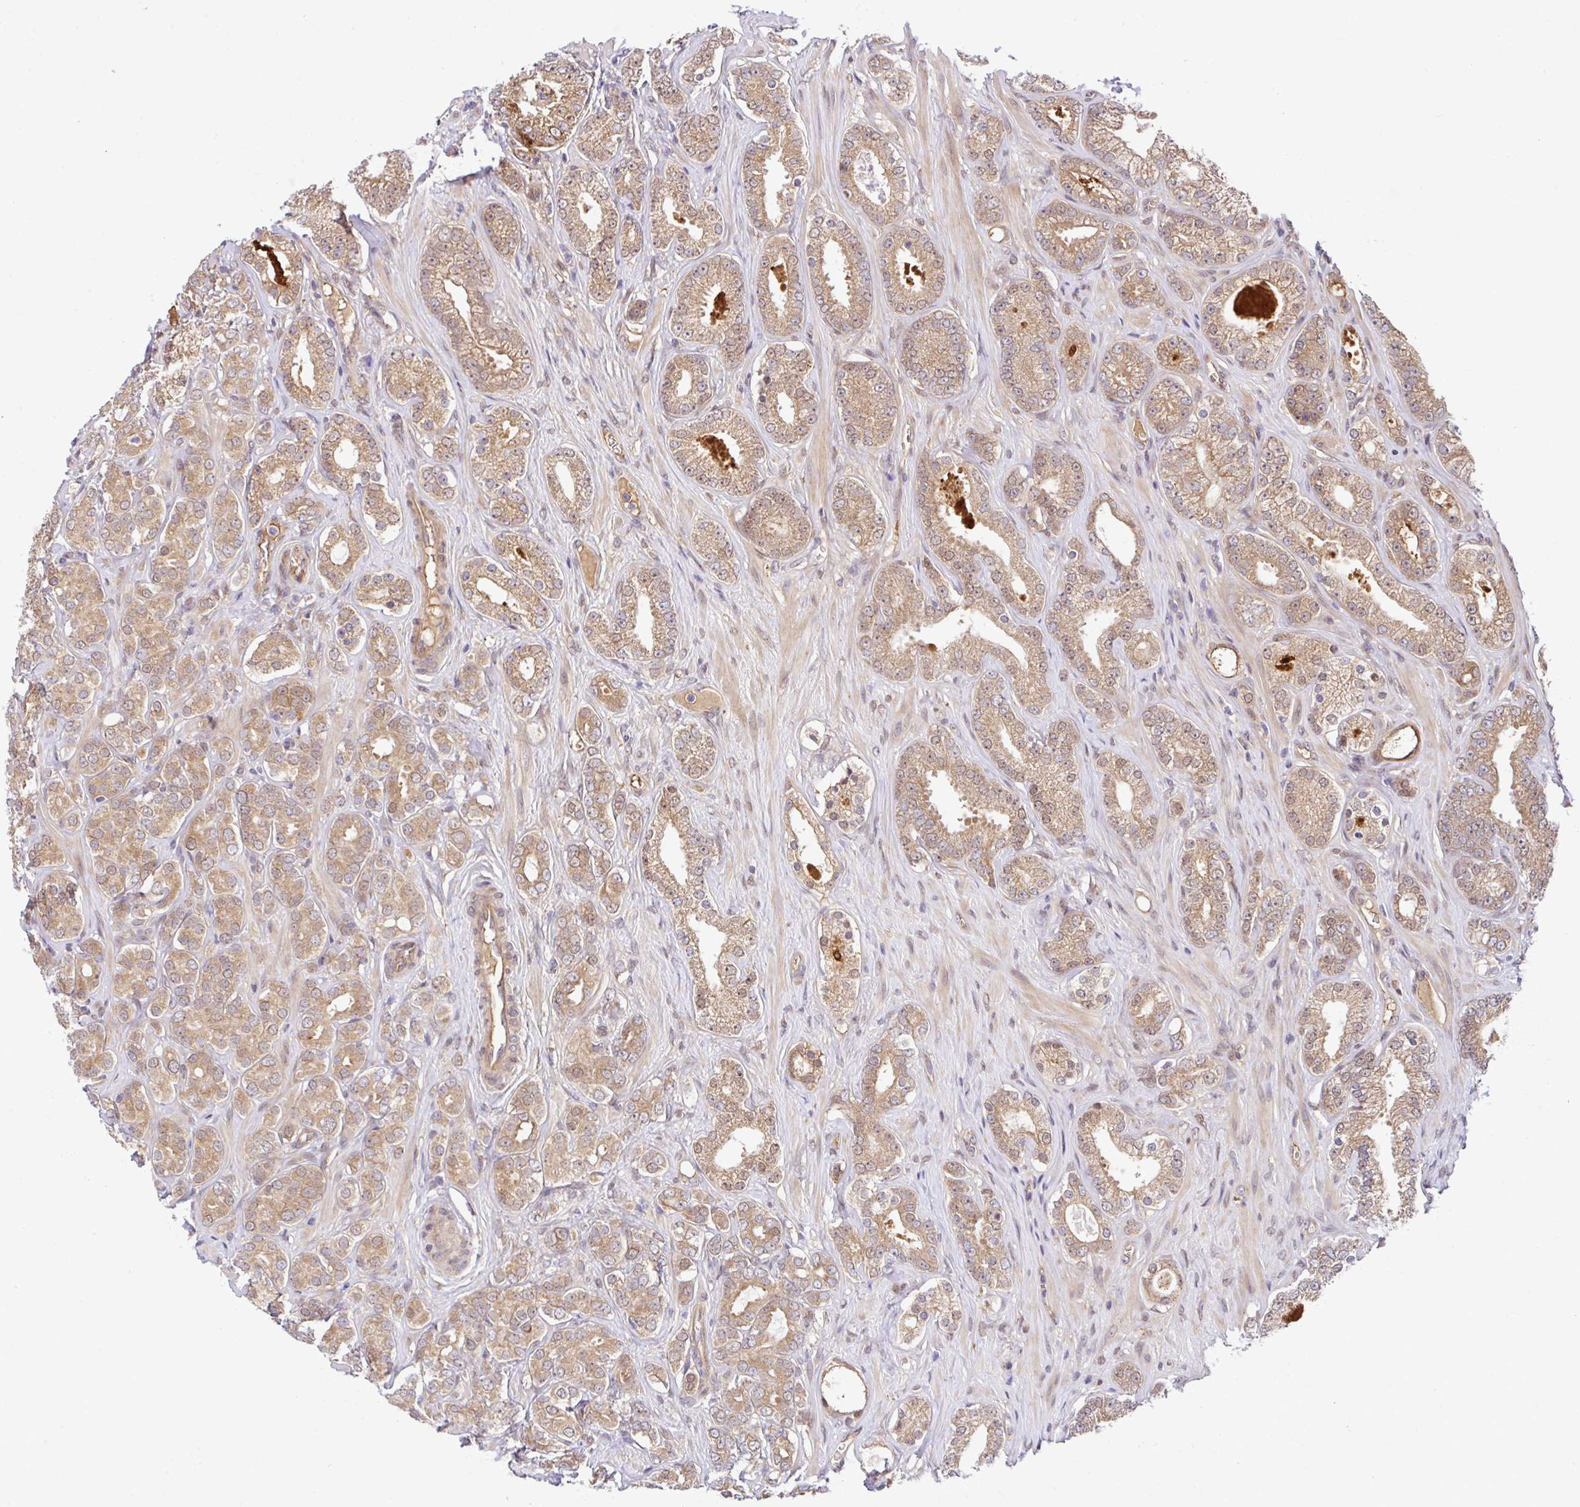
{"staining": {"intensity": "moderate", "quantity": ">75%", "location": "cytoplasmic/membranous"}, "tissue": "prostate cancer", "cell_type": "Tumor cells", "image_type": "cancer", "snomed": [{"axis": "morphology", "description": "Adenocarcinoma, High grade"}, {"axis": "topography", "description": "Prostate"}], "caption": "Moderate cytoplasmic/membranous protein positivity is identified in about >75% of tumor cells in prostate cancer (high-grade adenocarcinoma). (brown staining indicates protein expression, while blue staining denotes nuclei).", "gene": "UBE4A", "patient": {"sex": "male", "age": 66}}